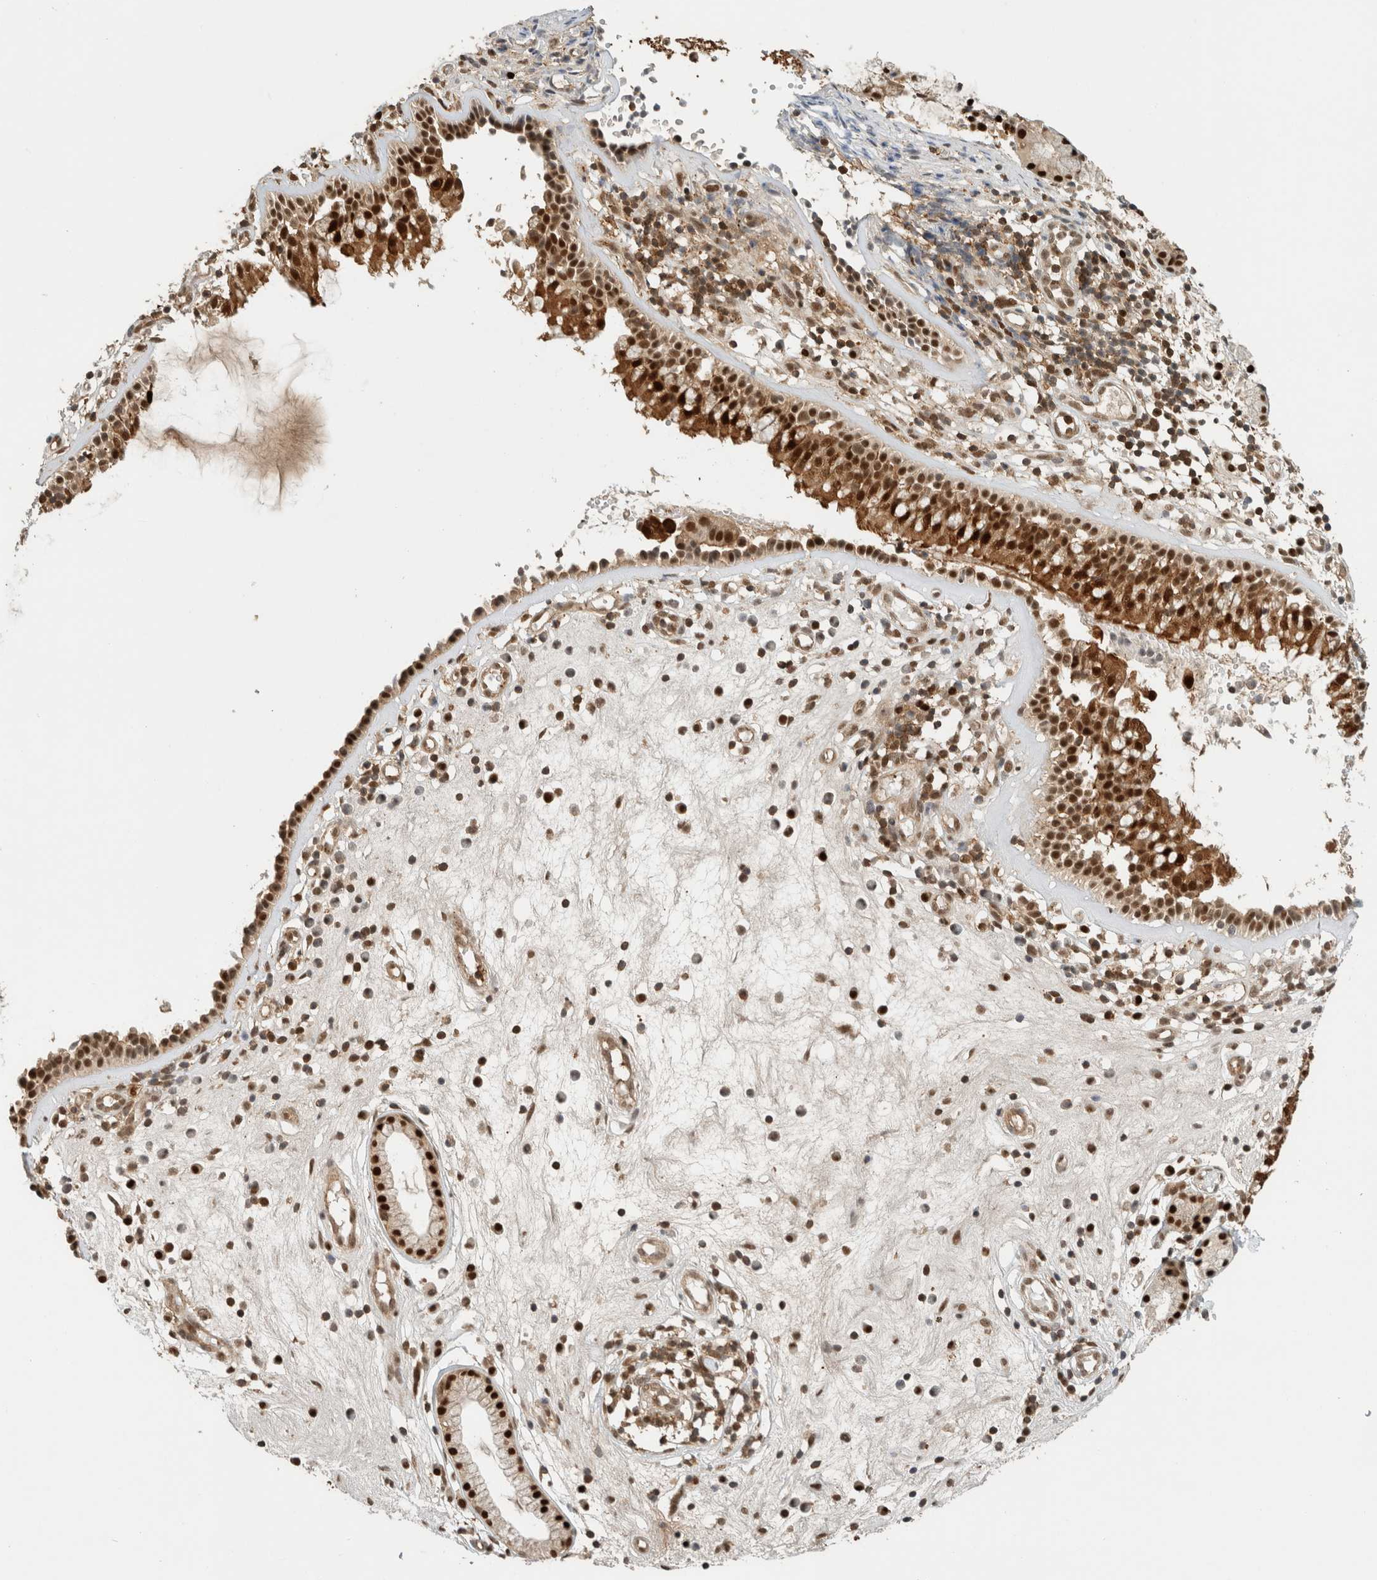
{"staining": {"intensity": "strong", "quantity": ">75%", "location": "cytoplasmic/membranous,nuclear"}, "tissue": "nasopharynx", "cell_type": "Respiratory epithelial cells", "image_type": "normal", "snomed": [{"axis": "morphology", "description": "Normal tissue, NOS"}, {"axis": "topography", "description": "Nasopharynx"}], "caption": "High-magnification brightfield microscopy of unremarkable nasopharynx stained with DAB (3,3'-diaminobenzidine) (brown) and counterstained with hematoxylin (blue). respiratory epithelial cells exhibit strong cytoplasmic/membranous,nuclear staining is present in about>75% of cells.", "gene": "SNRNP40", "patient": {"sex": "female", "age": 39}}